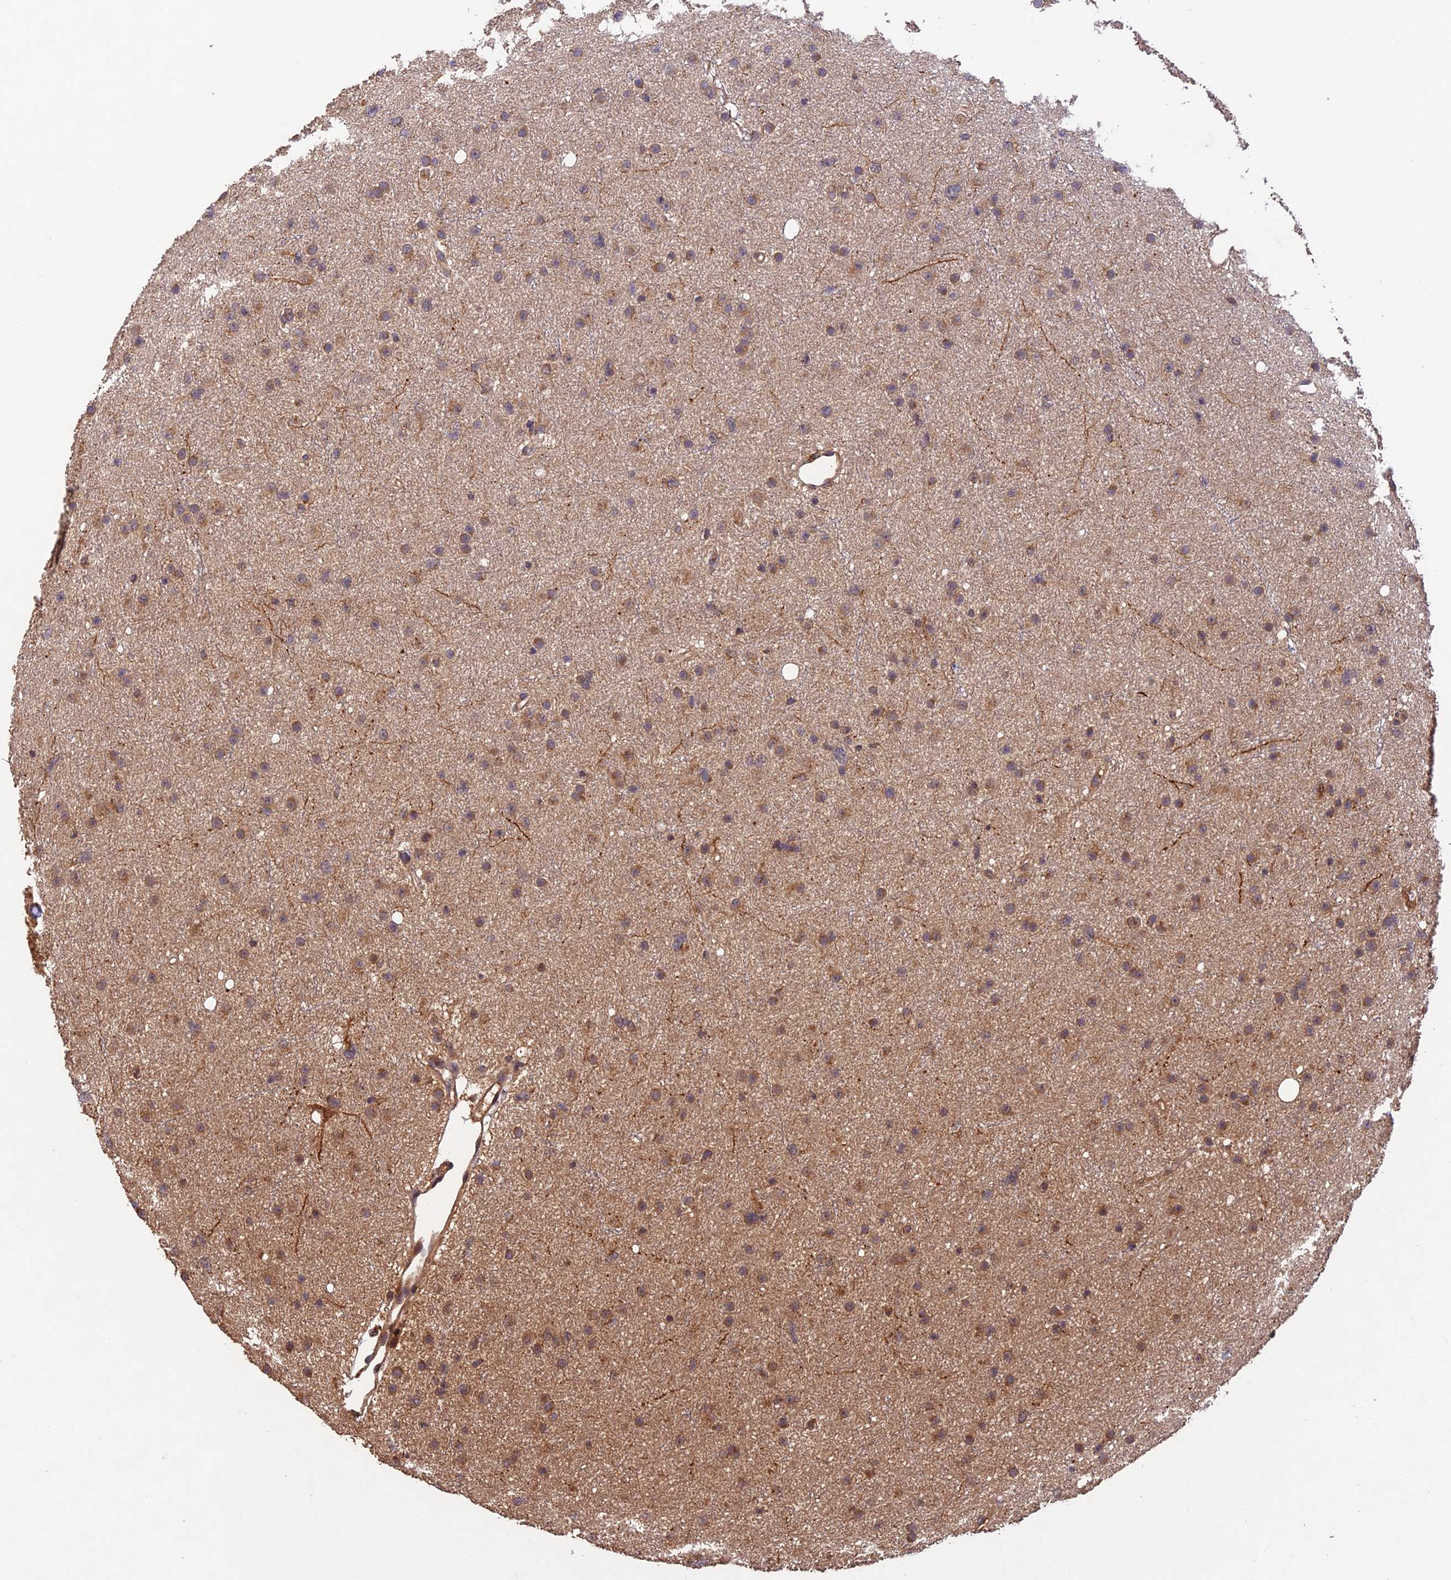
{"staining": {"intensity": "moderate", "quantity": "25%-75%", "location": "cytoplasmic/membranous"}, "tissue": "glioma", "cell_type": "Tumor cells", "image_type": "cancer", "snomed": [{"axis": "morphology", "description": "Glioma, malignant, Low grade"}, {"axis": "topography", "description": "Cerebral cortex"}], "caption": "Immunohistochemistry (IHC) (DAB) staining of glioma displays moderate cytoplasmic/membranous protein staining in approximately 25%-75% of tumor cells.", "gene": "MNS1", "patient": {"sex": "female", "age": 39}}